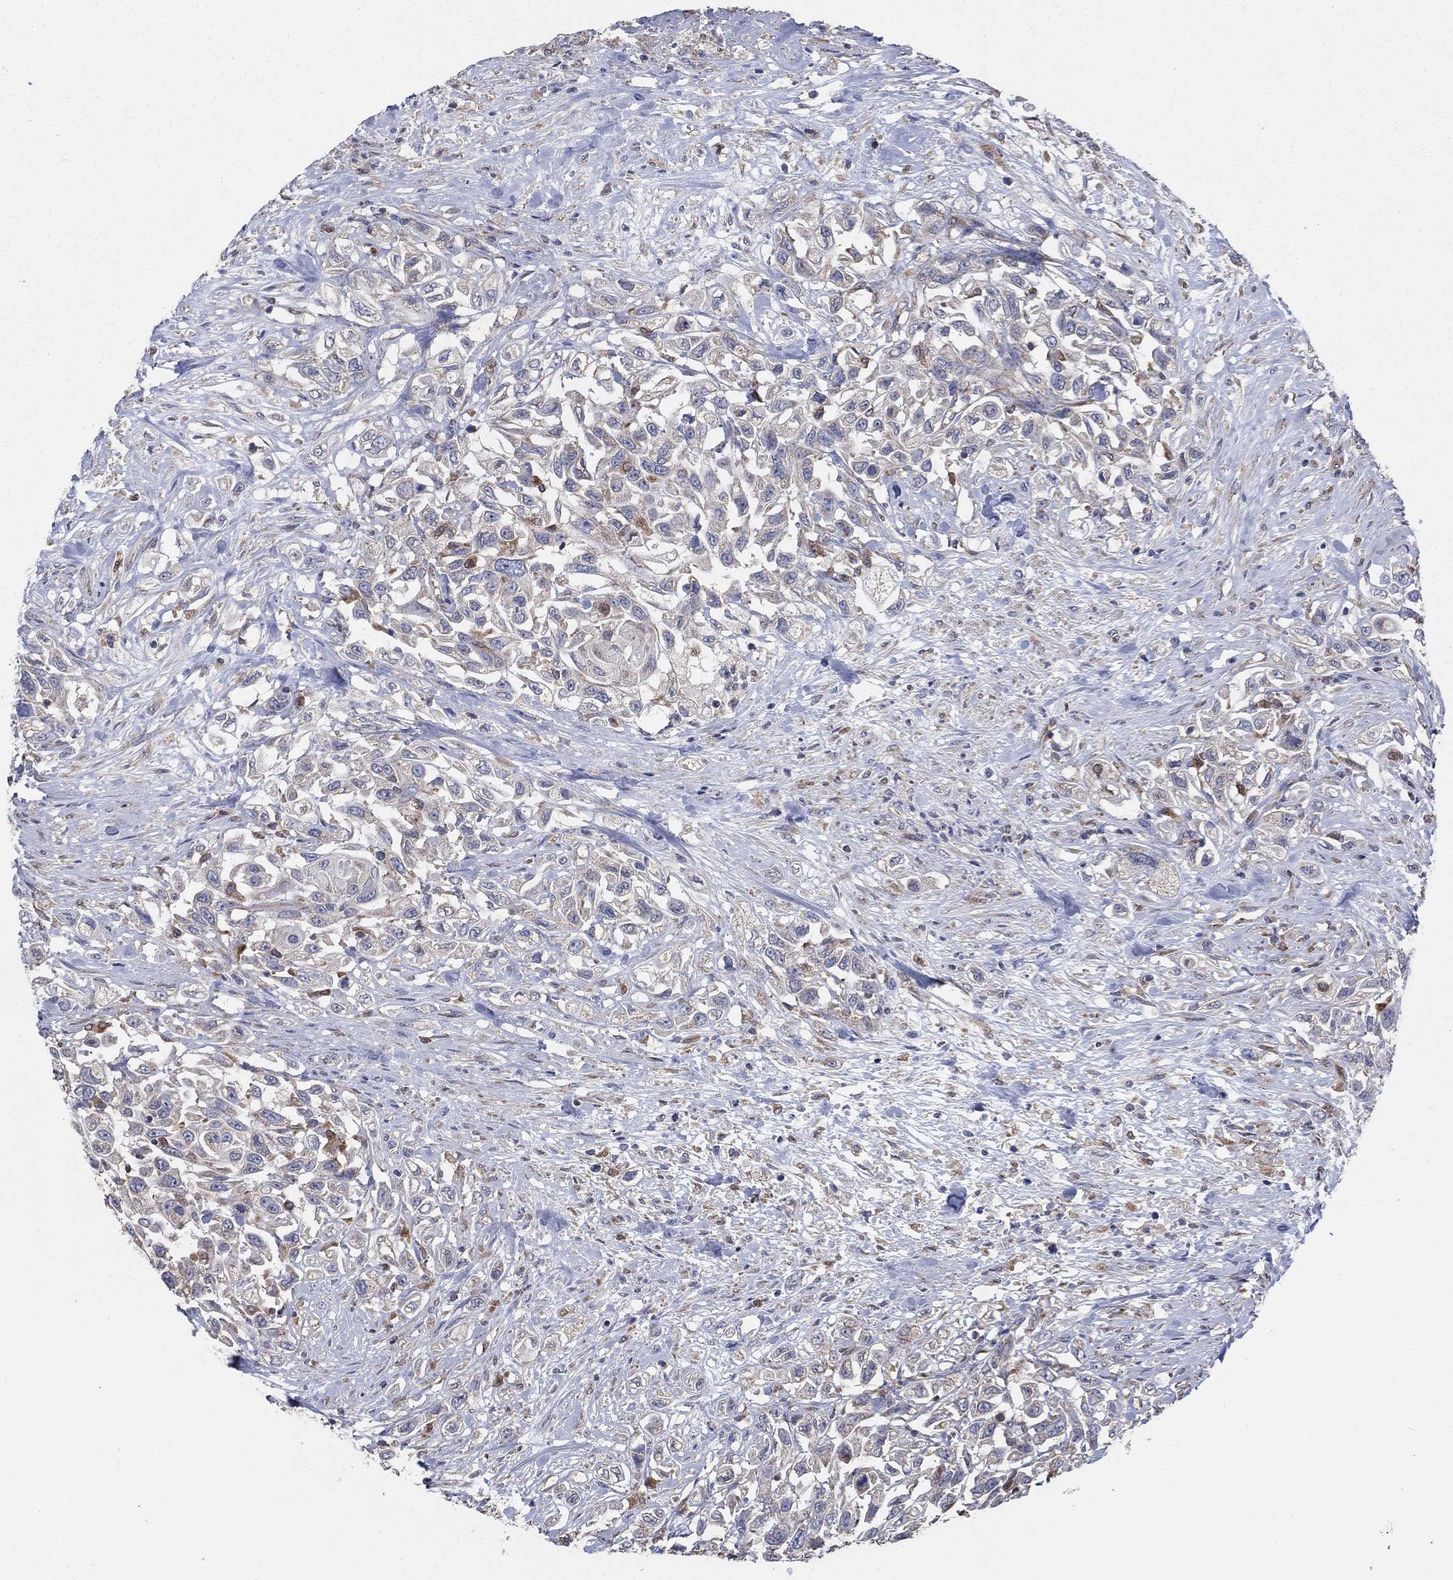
{"staining": {"intensity": "moderate", "quantity": "<25%", "location": "cytoplasmic/membranous"}, "tissue": "urothelial cancer", "cell_type": "Tumor cells", "image_type": "cancer", "snomed": [{"axis": "morphology", "description": "Urothelial carcinoma, High grade"}, {"axis": "topography", "description": "Urinary bladder"}], "caption": "Tumor cells reveal low levels of moderate cytoplasmic/membranous expression in about <25% of cells in urothelial cancer. The staining was performed using DAB (3,3'-diaminobenzidine) to visualize the protein expression in brown, while the nuclei were stained in blue with hematoxylin (Magnification: 20x).", "gene": "NCEH1", "patient": {"sex": "female", "age": 56}}